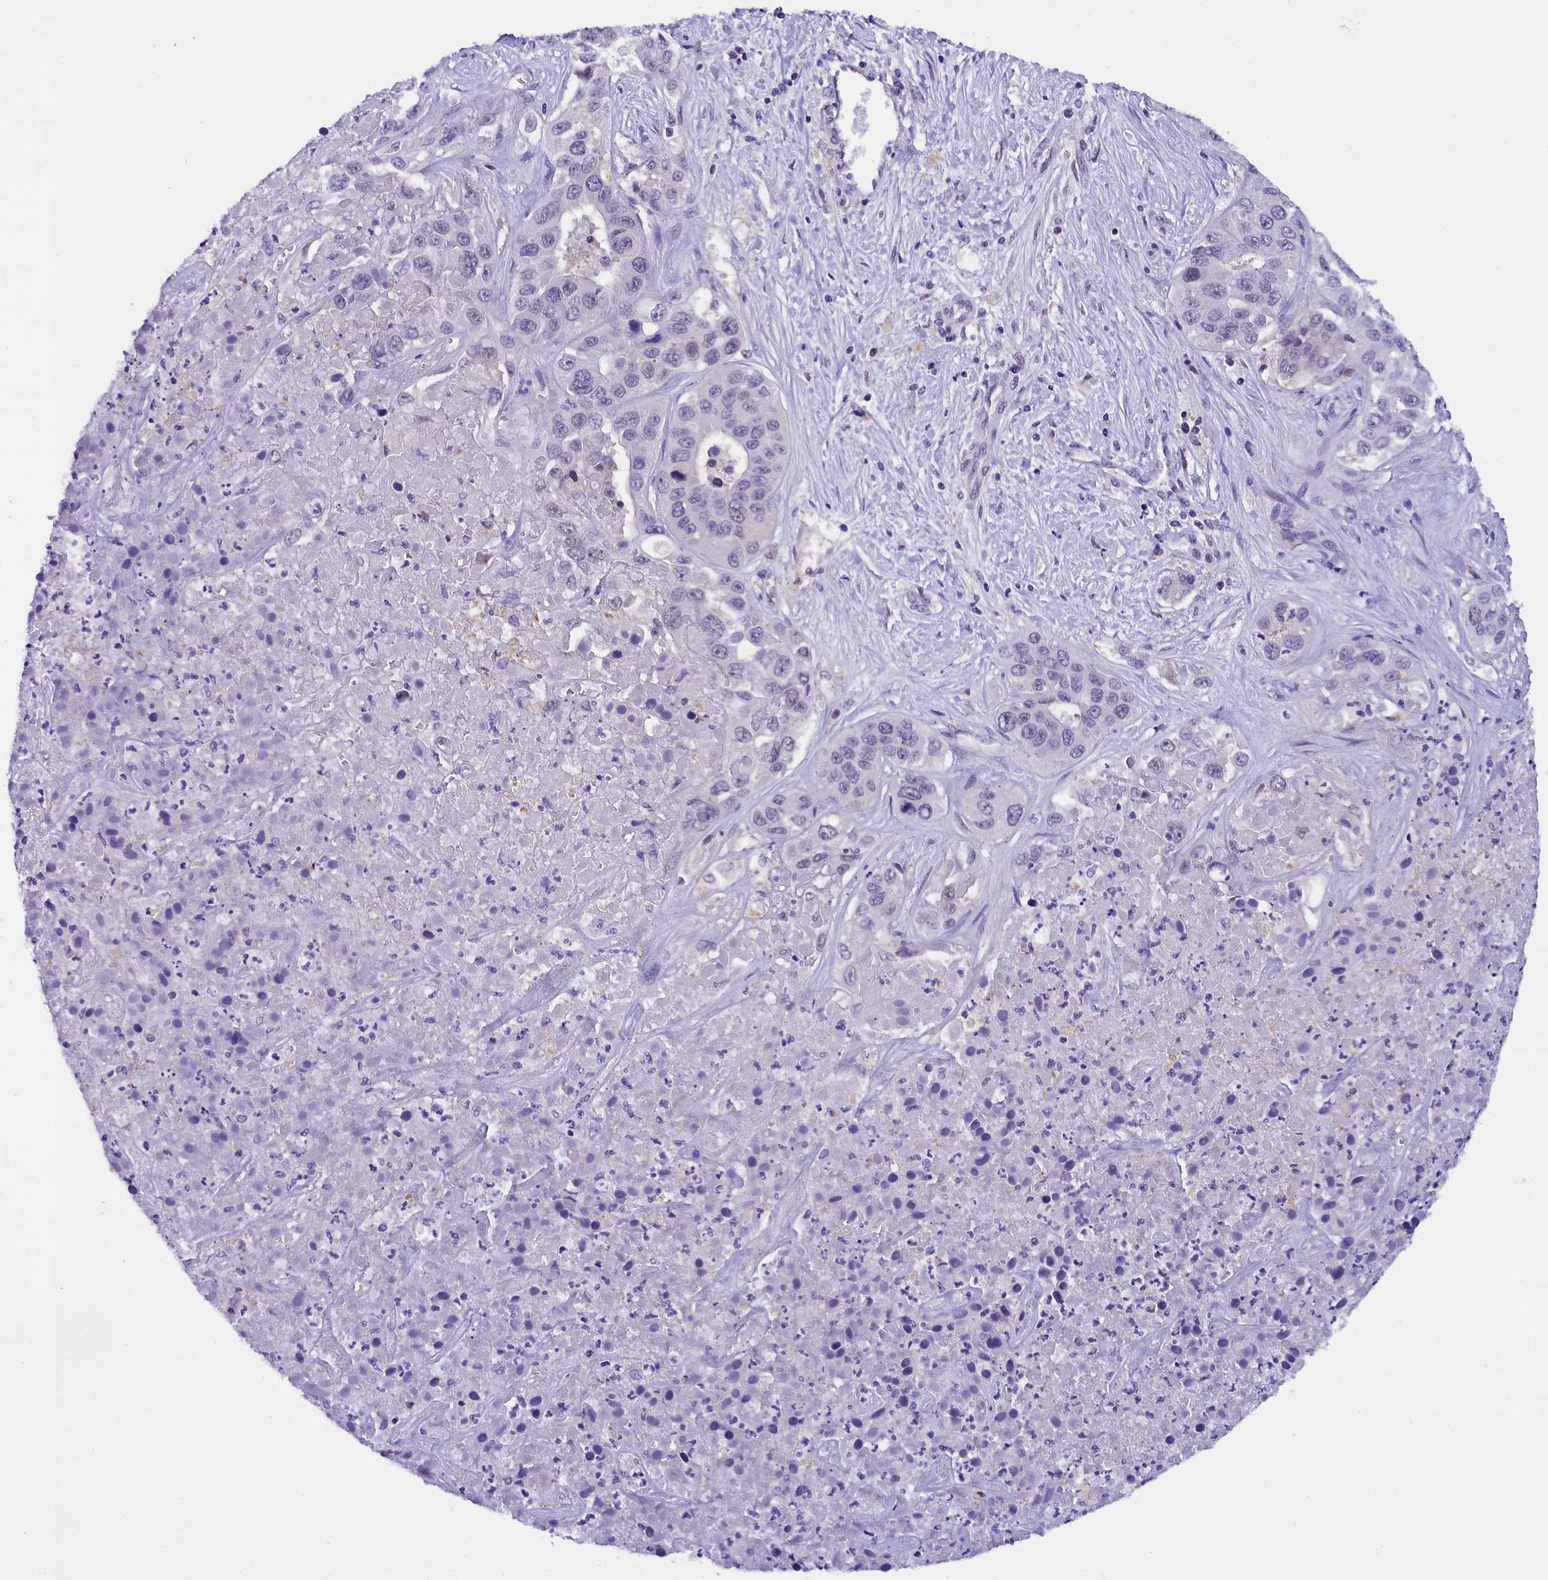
{"staining": {"intensity": "negative", "quantity": "none", "location": "none"}, "tissue": "liver cancer", "cell_type": "Tumor cells", "image_type": "cancer", "snomed": [{"axis": "morphology", "description": "Cholangiocarcinoma"}, {"axis": "topography", "description": "Liver"}], "caption": "This is a micrograph of IHC staining of liver cancer, which shows no staining in tumor cells.", "gene": "IQCN", "patient": {"sex": "female", "age": 52}}